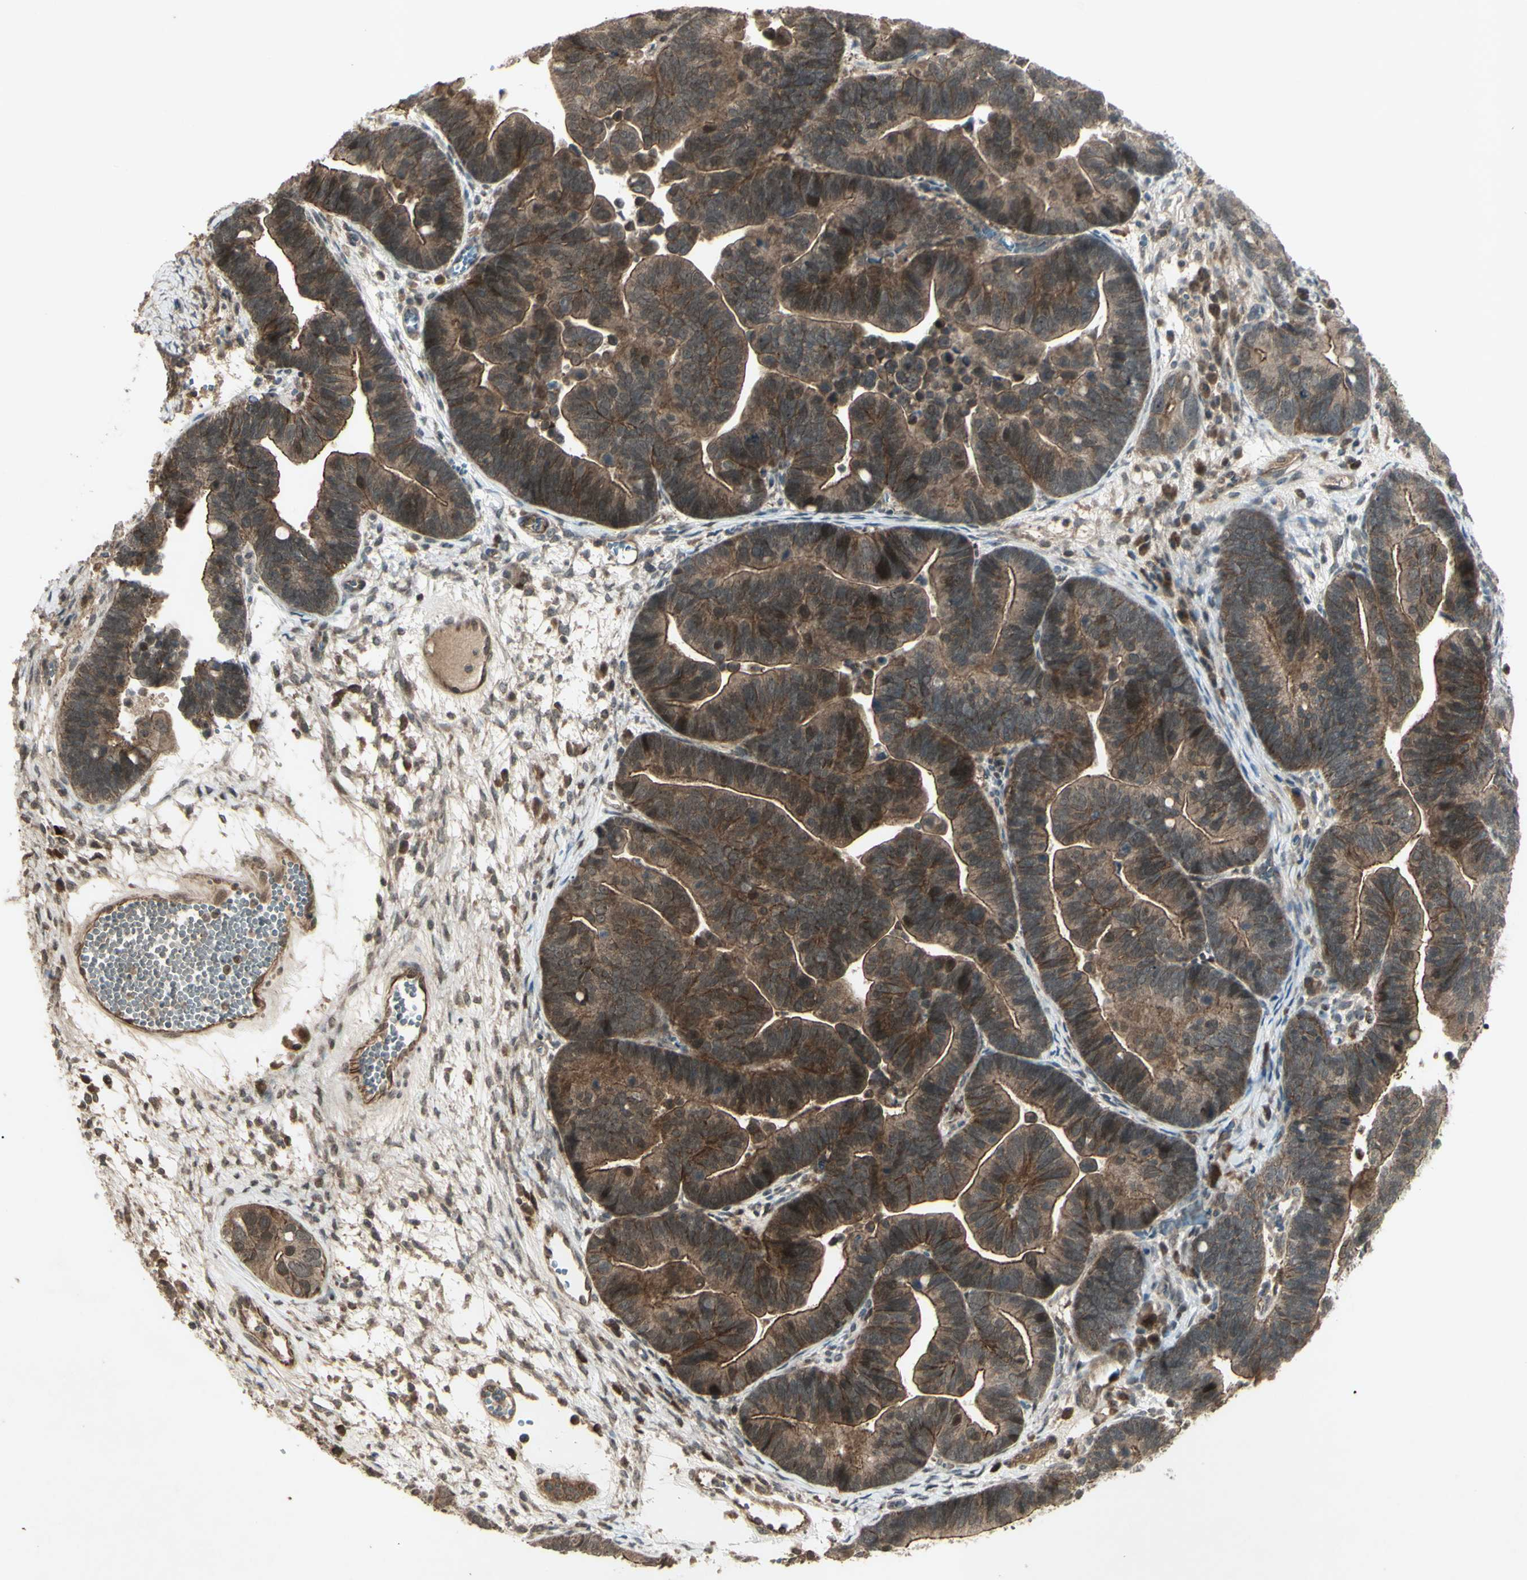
{"staining": {"intensity": "strong", "quantity": ">75%", "location": "cytoplasmic/membranous,nuclear"}, "tissue": "ovarian cancer", "cell_type": "Tumor cells", "image_type": "cancer", "snomed": [{"axis": "morphology", "description": "Cystadenocarcinoma, serous, NOS"}, {"axis": "topography", "description": "Ovary"}], "caption": "Ovarian serous cystadenocarcinoma stained with DAB (3,3'-diaminobenzidine) IHC demonstrates high levels of strong cytoplasmic/membranous and nuclear positivity in approximately >75% of tumor cells.", "gene": "BLNK", "patient": {"sex": "female", "age": 56}}